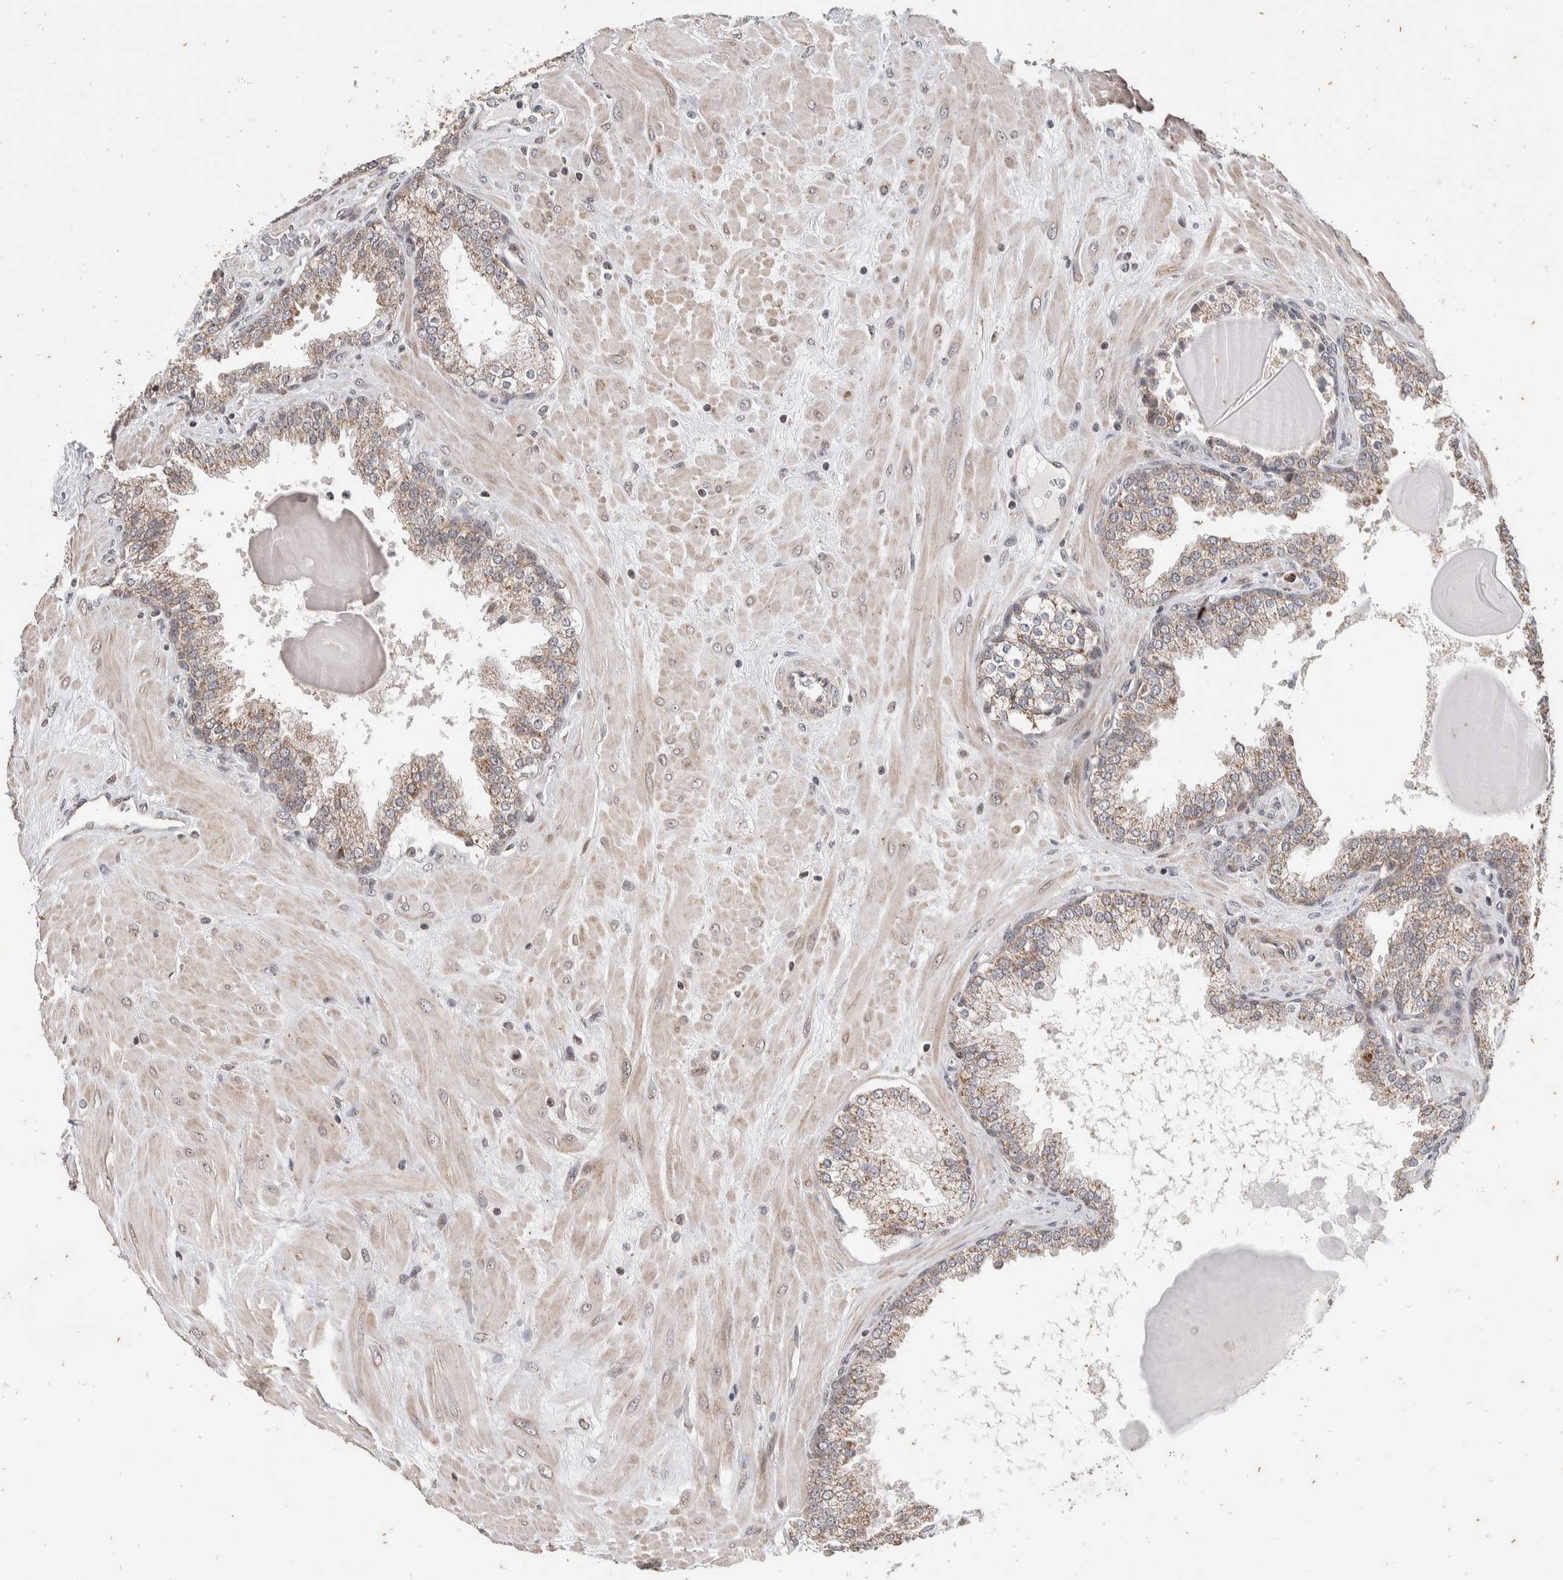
{"staining": {"intensity": "weak", "quantity": "25%-75%", "location": "cytoplasmic/membranous"}, "tissue": "prostate", "cell_type": "Glandular cells", "image_type": "normal", "snomed": [{"axis": "morphology", "description": "Normal tissue, NOS"}, {"axis": "topography", "description": "Prostate"}], "caption": "Immunohistochemistry of benign prostate reveals low levels of weak cytoplasmic/membranous positivity in about 25%-75% of glandular cells. Nuclei are stained in blue.", "gene": "ATXN7L1", "patient": {"sex": "male", "age": 51}}